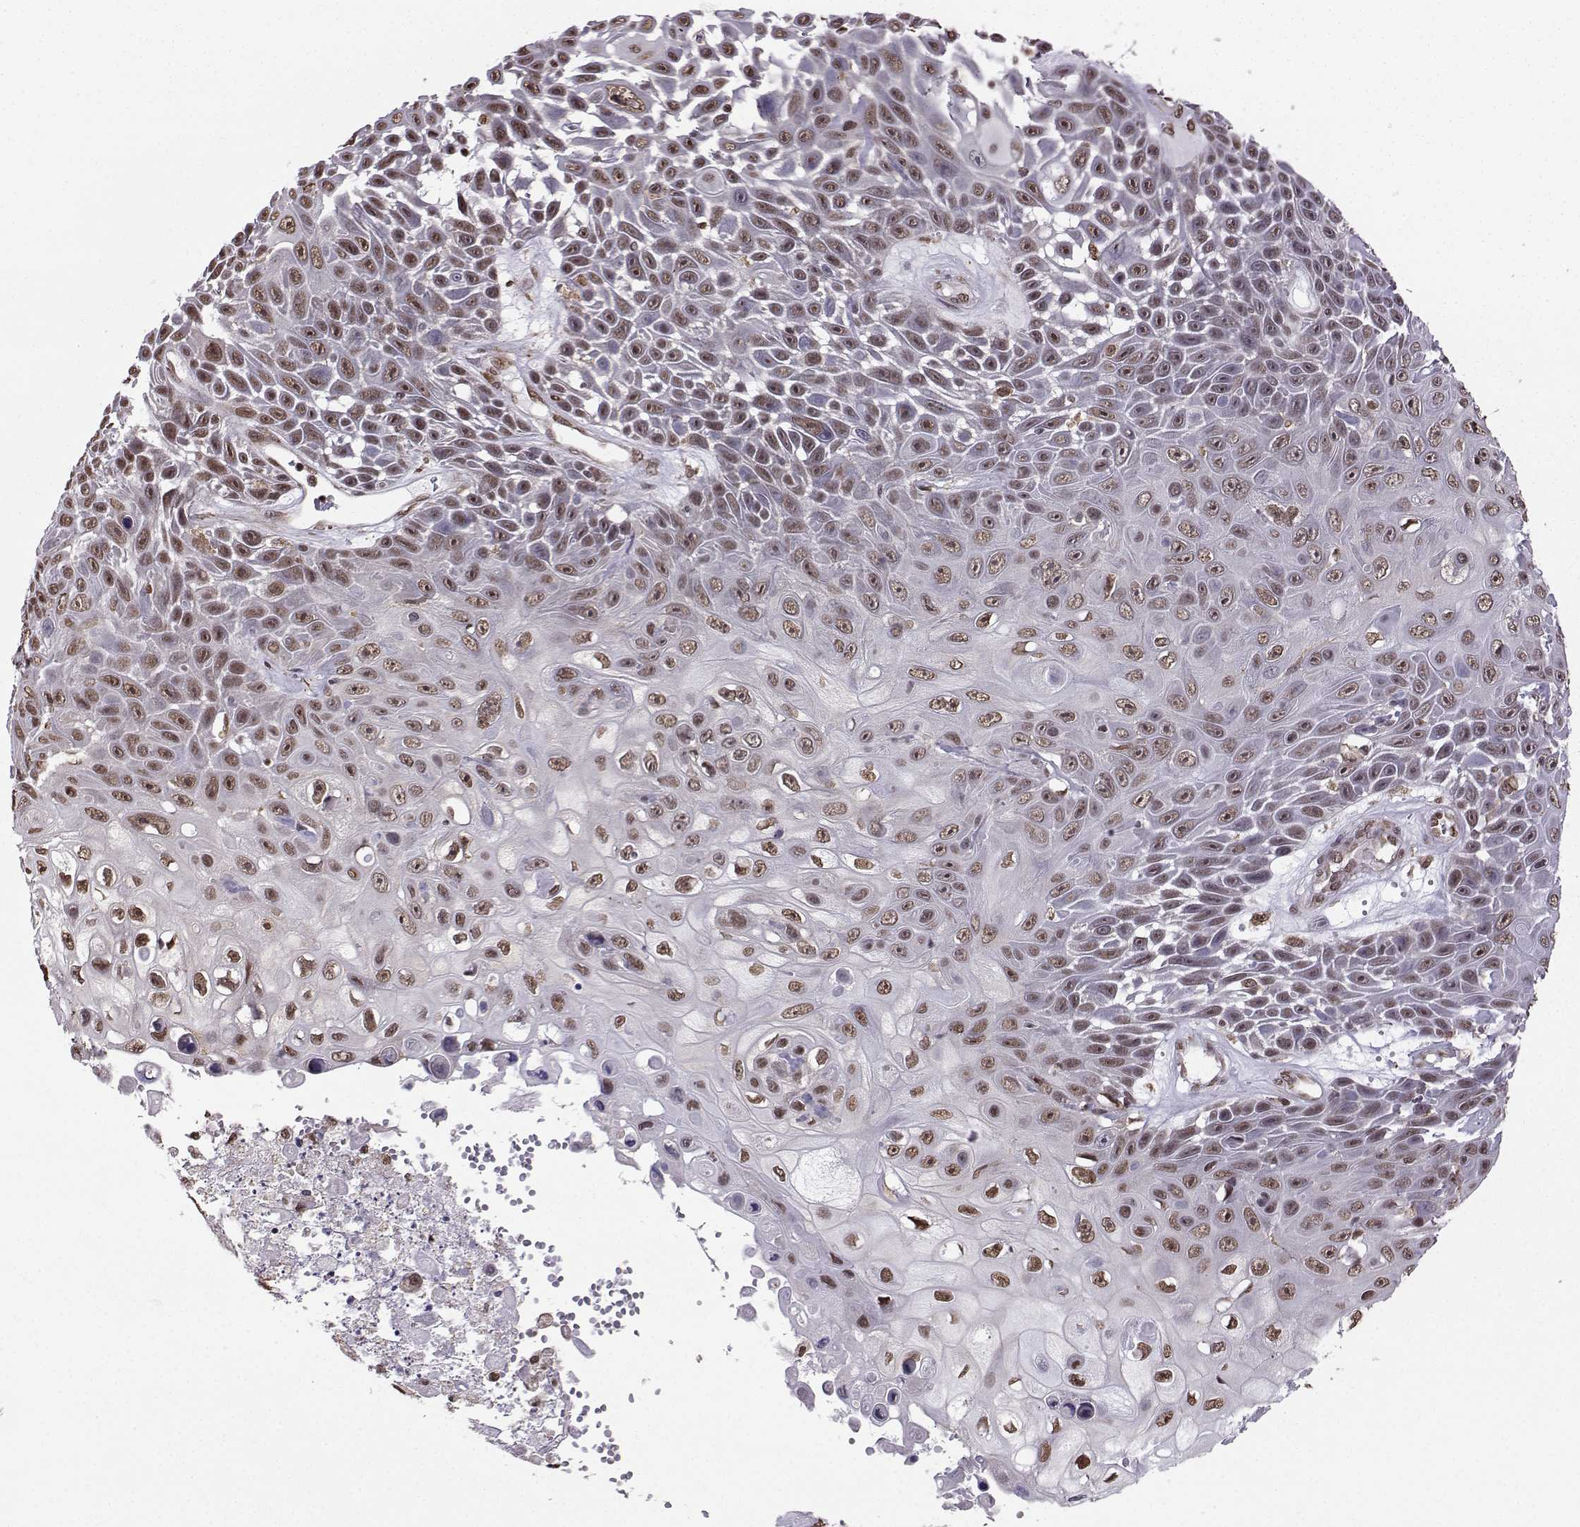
{"staining": {"intensity": "weak", "quantity": "25%-75%", "location": "nuclear"}, "tissue": "skin cancer", "cell_type": "Tumor cells", "image_type": "cancer", "snomed": [{"axis": "morphology", "description": "Squamous cell carcinoma, NOS"}, {"axis": "topography", "description": "Skin"}], "caption": "Weak nuclear expression for a protein is present in about 25%-75% of tumor cells of squamous cell carcinoma (skin) using immunohistochemistry.", "gene": "EZH1", "patient": {"sex": "male", "age": 82}}